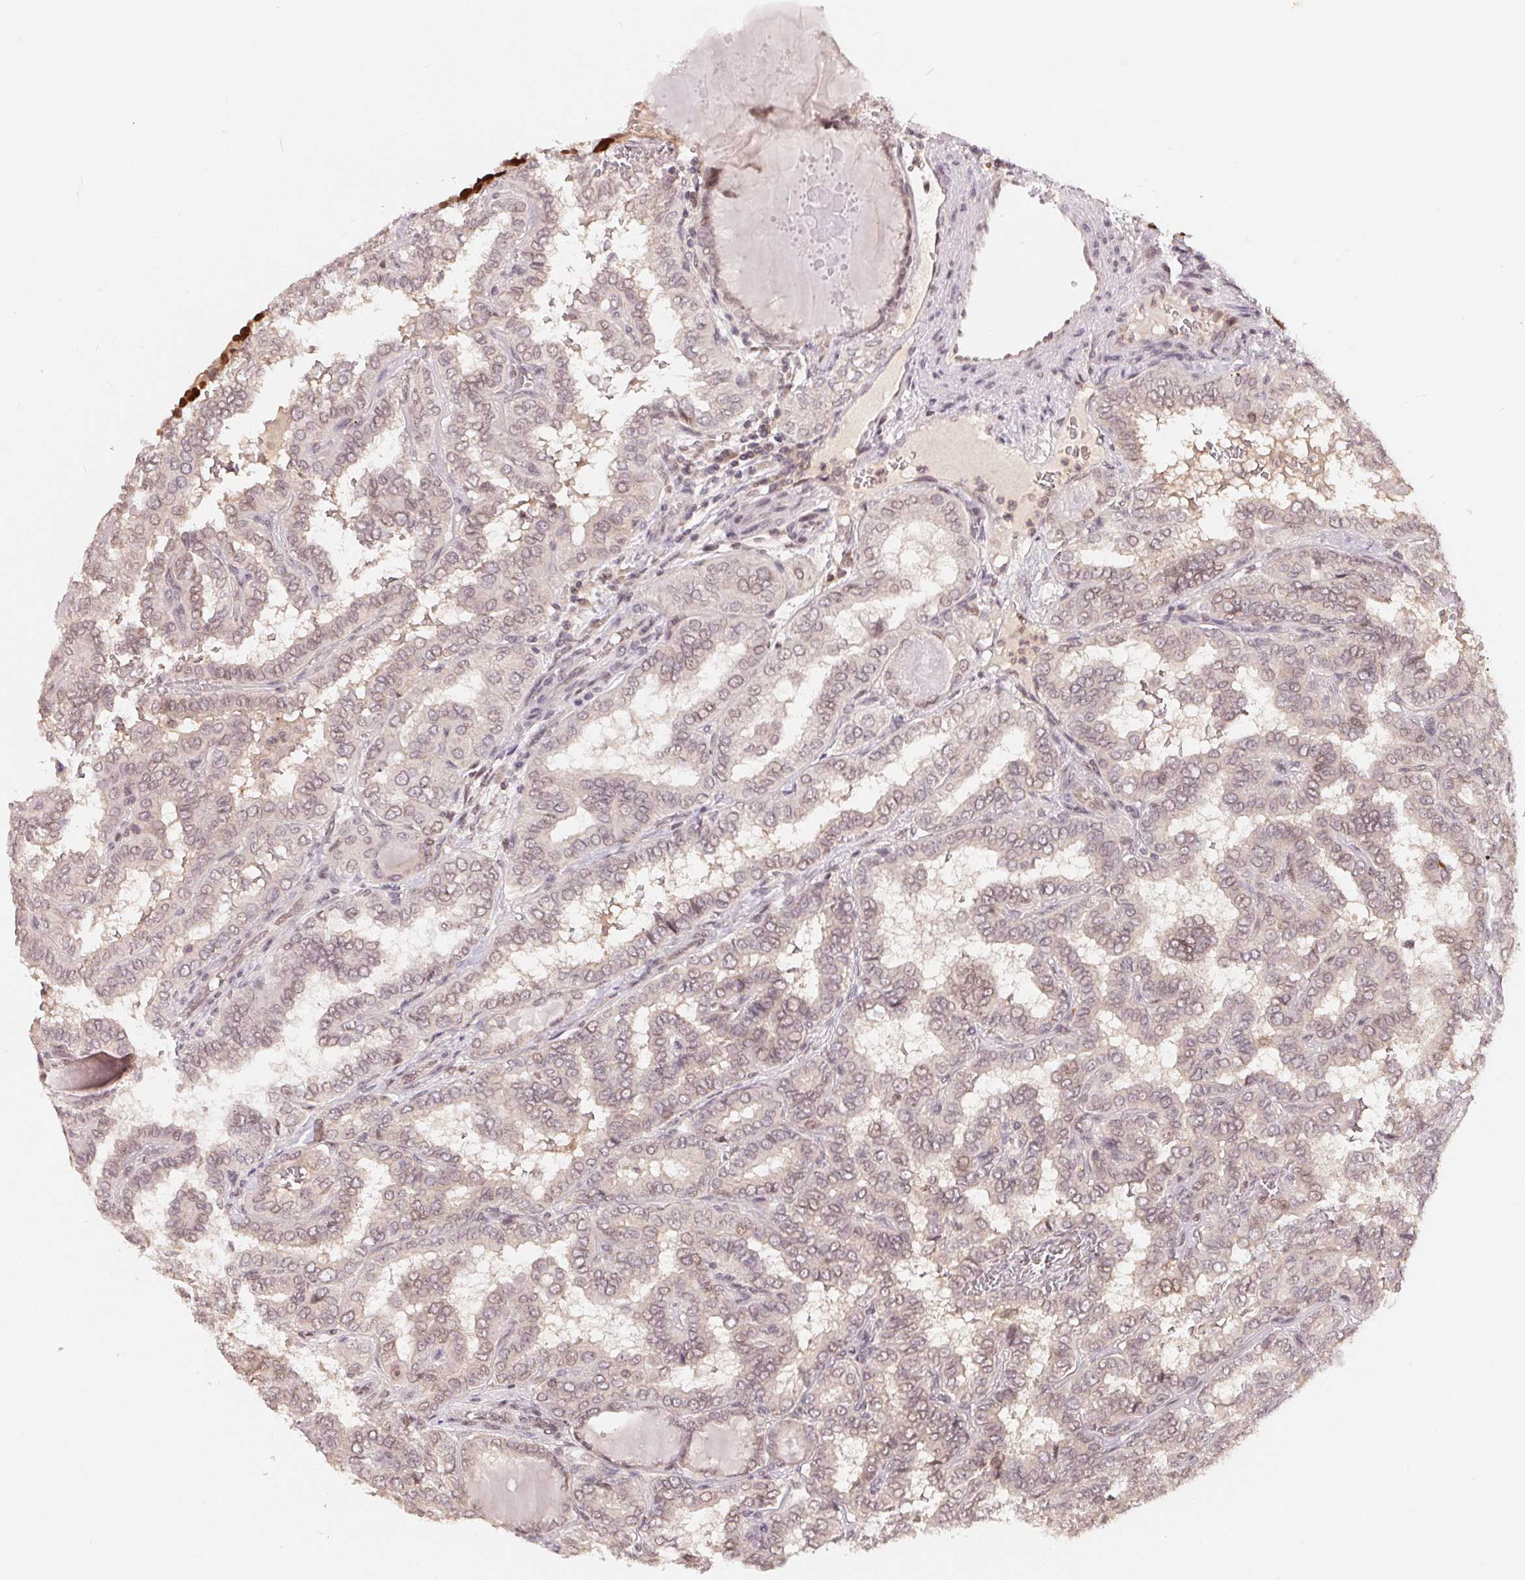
{"staining": {"intensity": "negative", "quantity": "none", "location": "none"}, "tissue": "thyroid cancer", "cell_type": "Tumor cells", "image_type": "cancer", "snomed": [{"axis": "morphology", "description": "Papillary adenocarcinoma, NOS"}, {"axis": "topography", "description": "Thyroid gland"}], "caption": "A high-resolution image shows immunohistochemistry (IHC) staining of thyroid papillary adenocarcinoma, which shows no significant staining in tumor cells.", "gene": "HMGN3", "patient": {"sex": "female", "age": 46}}